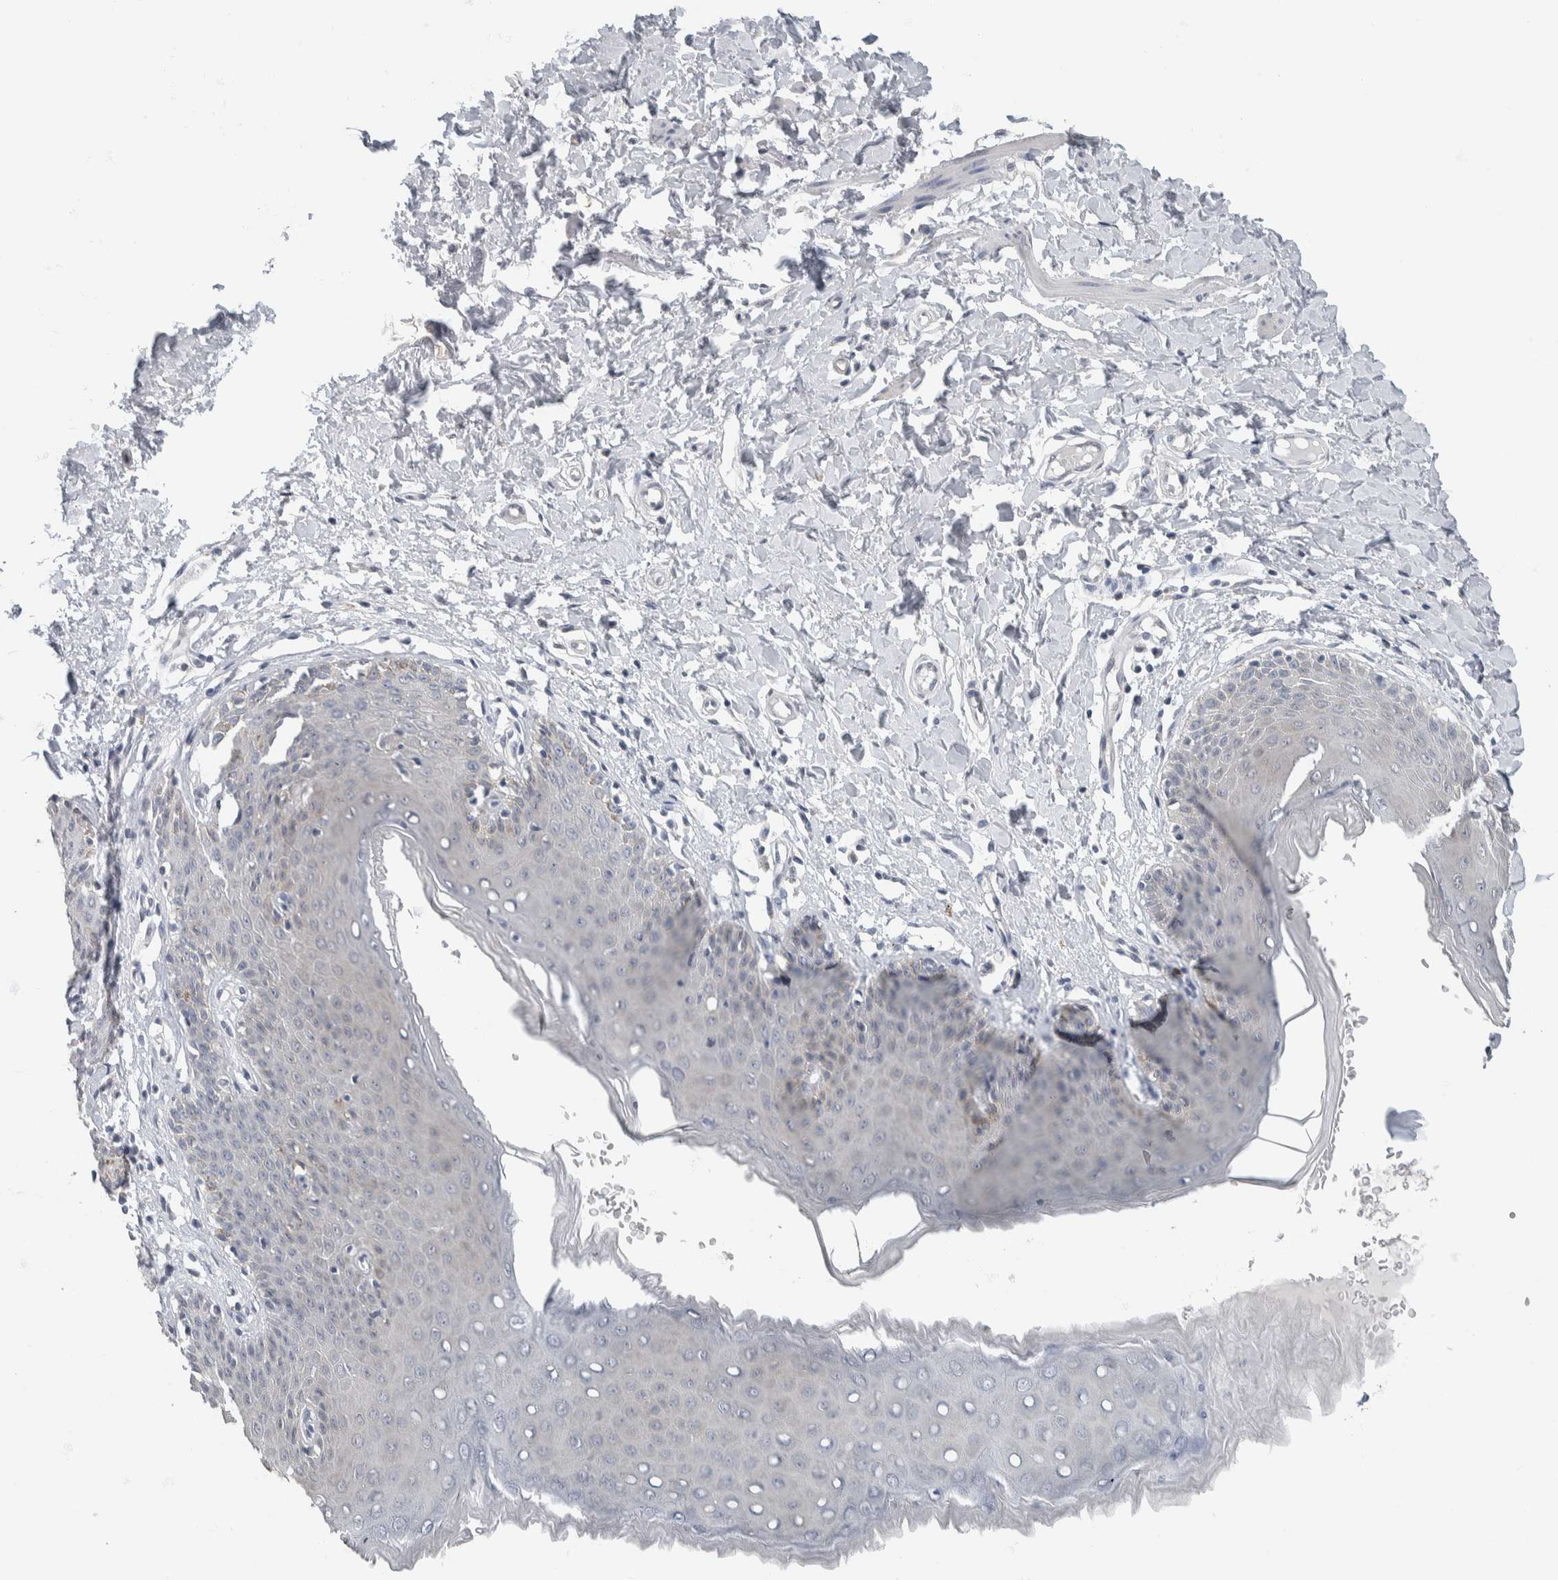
{"staining": {"intensity": "weak", "quantity": "<25%", "location": "cytoplasmic/membranous"}, "tissue": "skin", "cell_type": "Epidermal cells", "image_type": "normal", "snomed": [{"axis": "morphology", "description": "Normal tissue, NOS"}, {"axis": "topography", "description": "Vulva"}], "caption": "Protein analysis of unremarkable skin demonstrates no significant positivity in epidermal cells. (Immunohistochemistry, brightfield microscopy, high magnification).", "gene": "NEFM", "patient": {"sex": "female", "age": 66}}